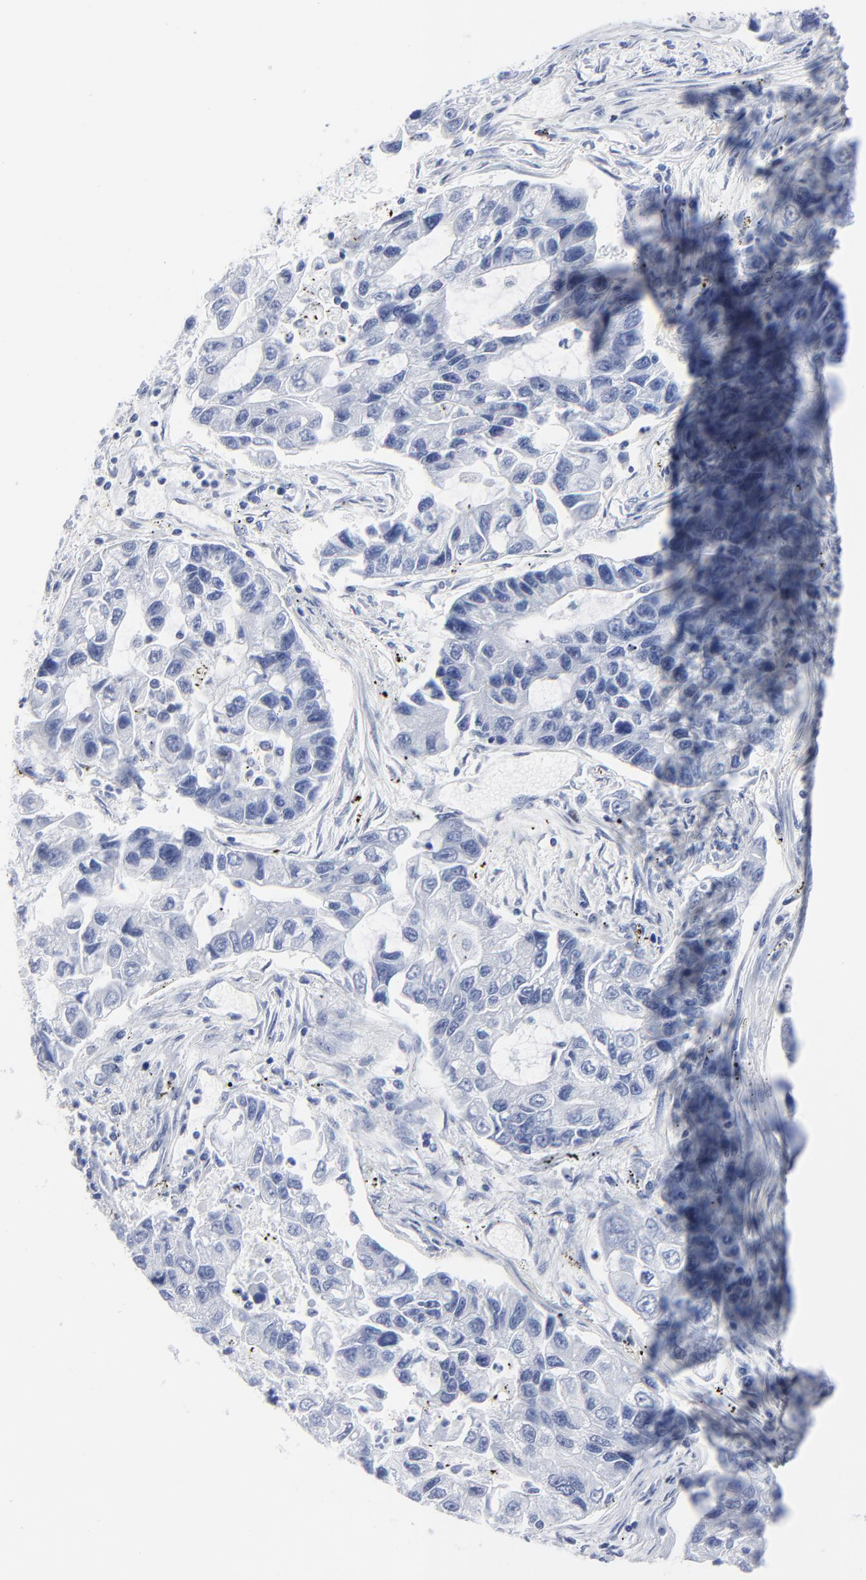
{"staining": {"intensity": "negative", "quantity": "none", "location": "none"}, "tissue": "lung cancer", "cell_type": "Tumor cells", "image_type": "cancer", "snomed": [{"axis": "morphology", "description": "Adenocarcinoma, NOS"}, {"axis": "topography", "description": "Lung"}], "caption": "A photomicrograph of adenocarcinoma (lung) stained for a protein displays no brown staining in tumor cells.", "gene": "JUN", "patient": {"sex": "female", "age": 51}}